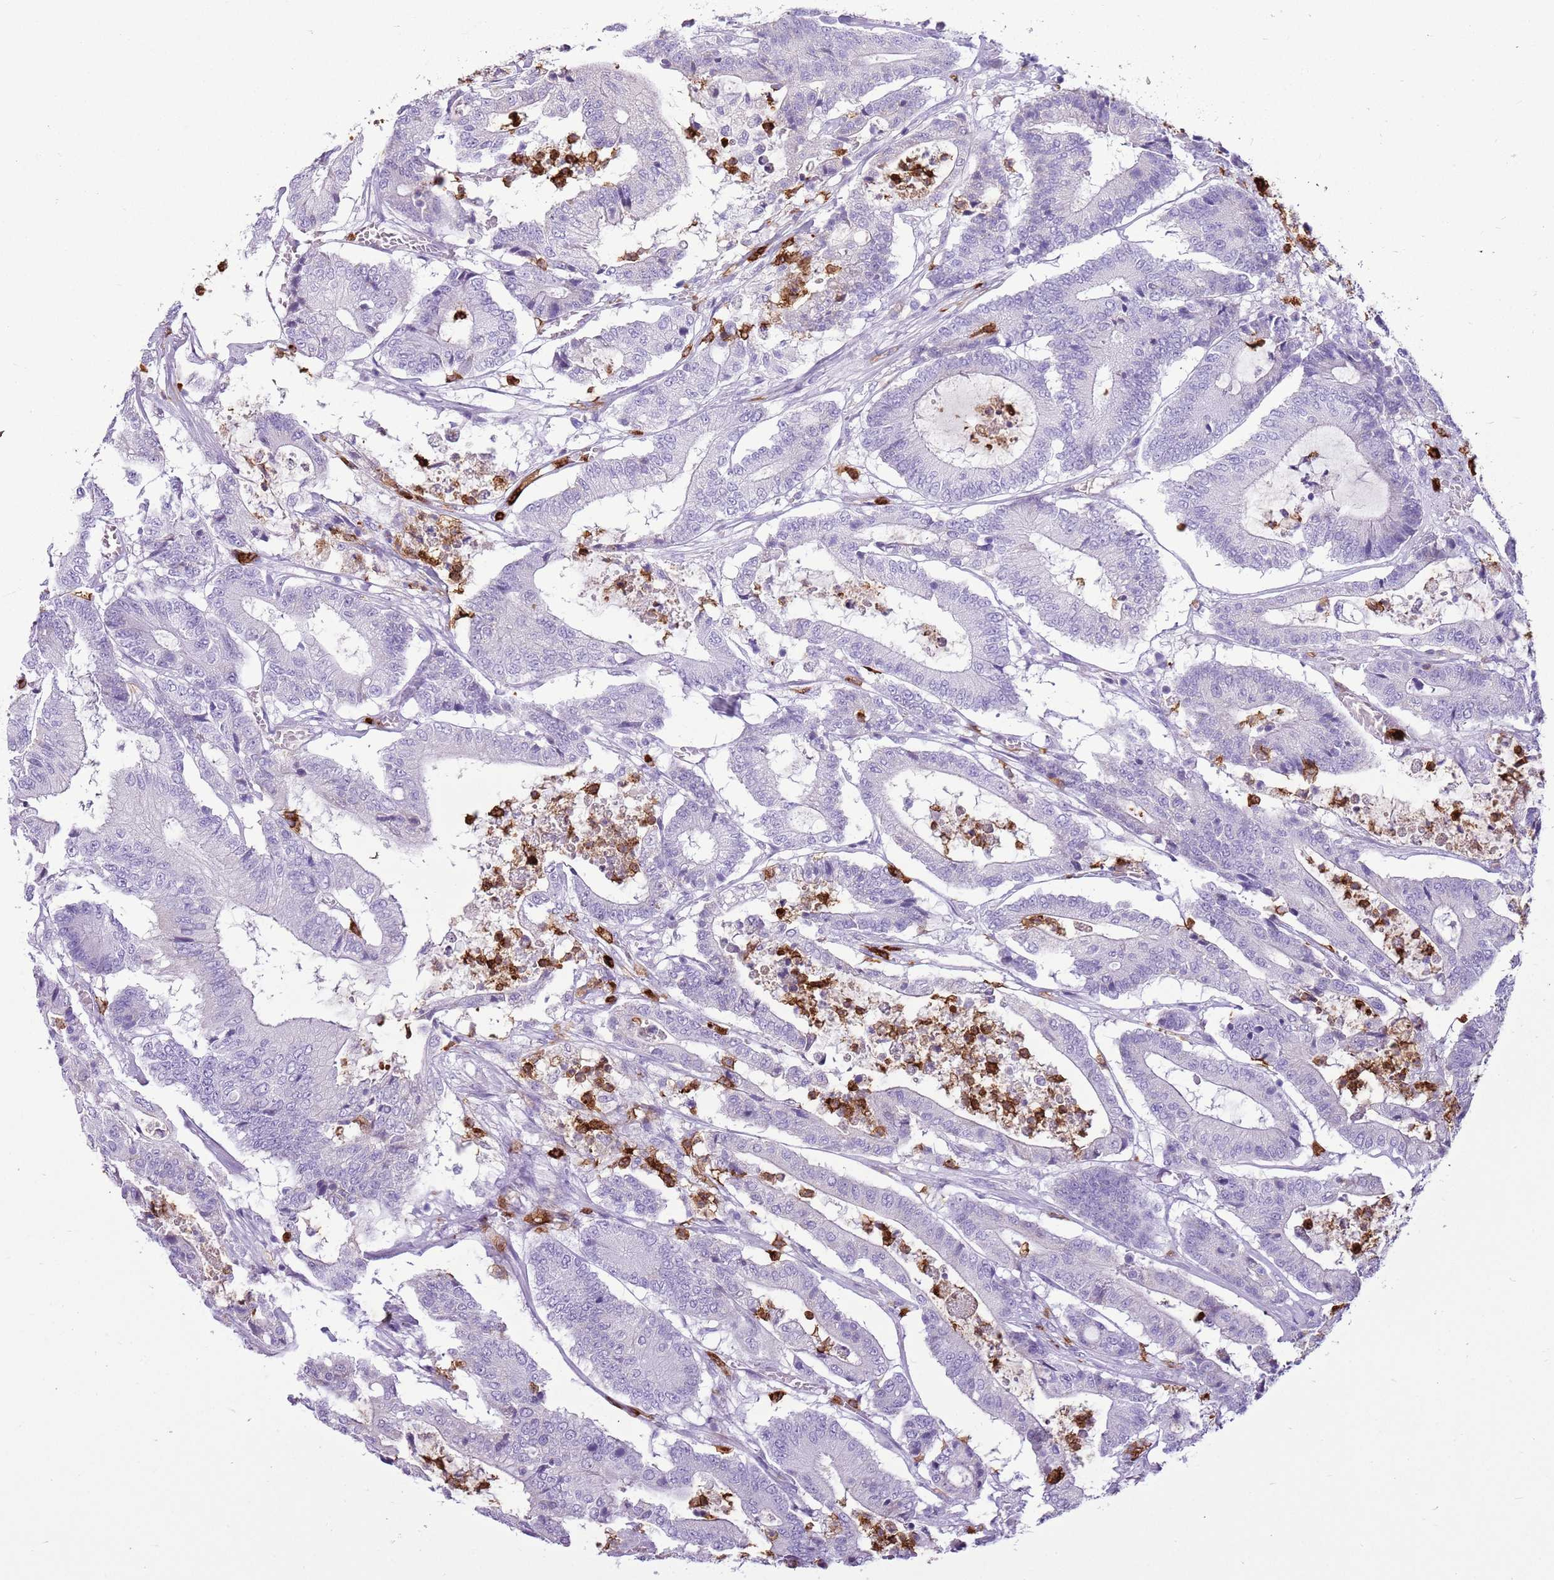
{"staining": {"intensity": "negative", "quantity": "none", "location": "none"}, "tissue": "colorectal cancer", "cell_type": "Tumor cells", "image_type": "cancer", "snomed": [{"axis": "morphology", "description": "Adenocarcinoma, NOS"}, {"axis": "topography", "description": "Colon"}], "caption": "The photomicrograph demonstrates no significant positivity in tumor cells of colorectal adenocarcinoma. Brightfield microscopy of IHC stained with DAB (brown) and hematoxylin (blue), captured at high magnification.", "gene": "CD177", "patient": {"sex": "female", "age": 84}}